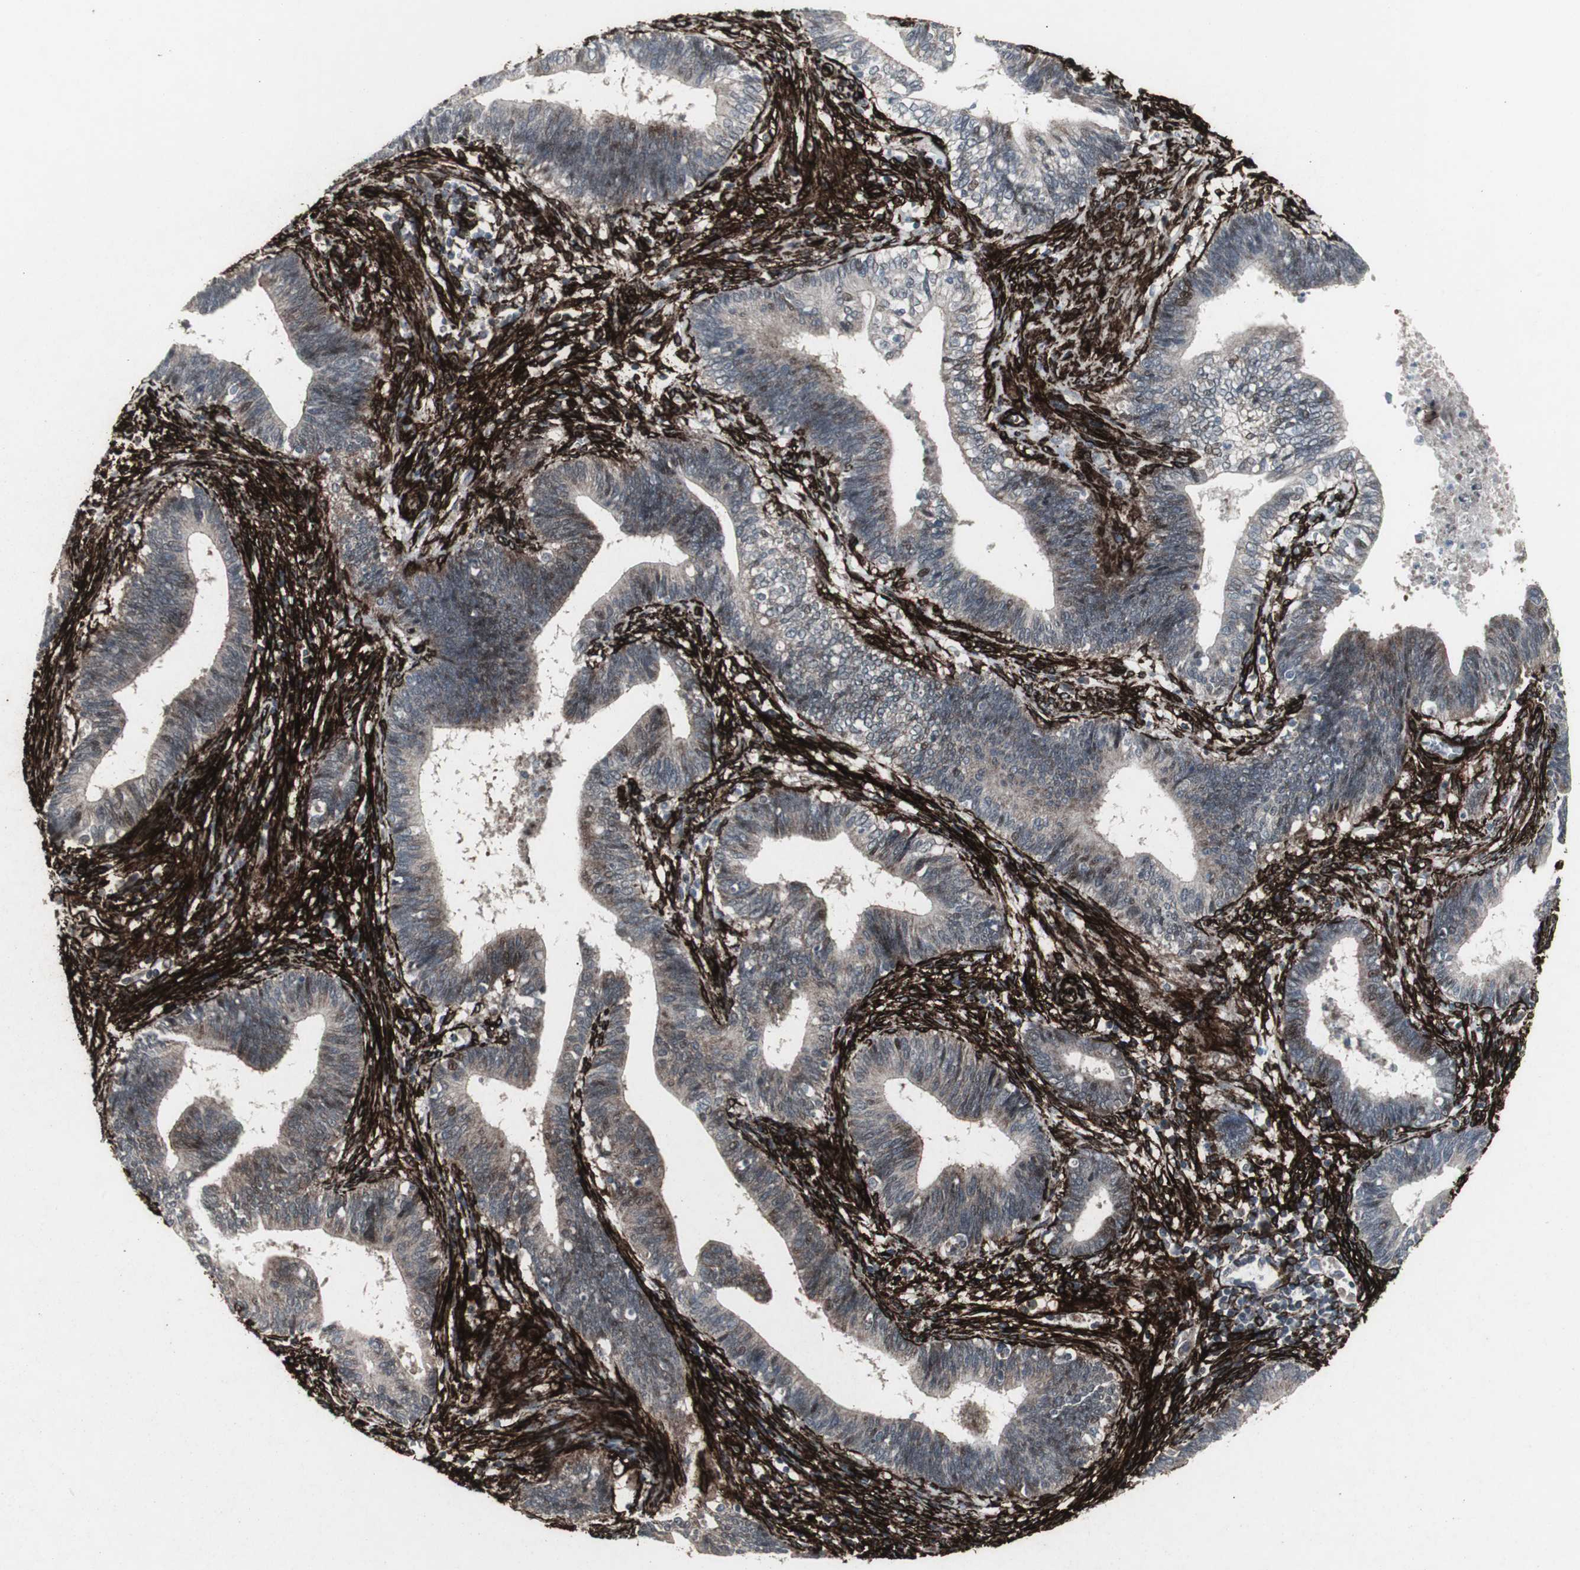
{"staining": {"intensity": "weak", "quantity": "25%-75%", "location": "cytoplasmic/membranous,nuclear"}, "tissue": "cervical cancer", "cell_type": "Tumor cells", "image_type": "cancer", "snomed": [{"axis": "morphology", "description": "Adenocarcinoma, NOS"}, {"axis": "topography", "description": "Cervix"}], "caption": "An image of human adenocarcinoma (cervical) stained for a protein displays weak cytoplasmic/membranous and nuclear brown staining in tumor cells. Nuclei are stained in blue.", "gene": "PDGFA", "patient": {"sex": "female", "age": 44}}